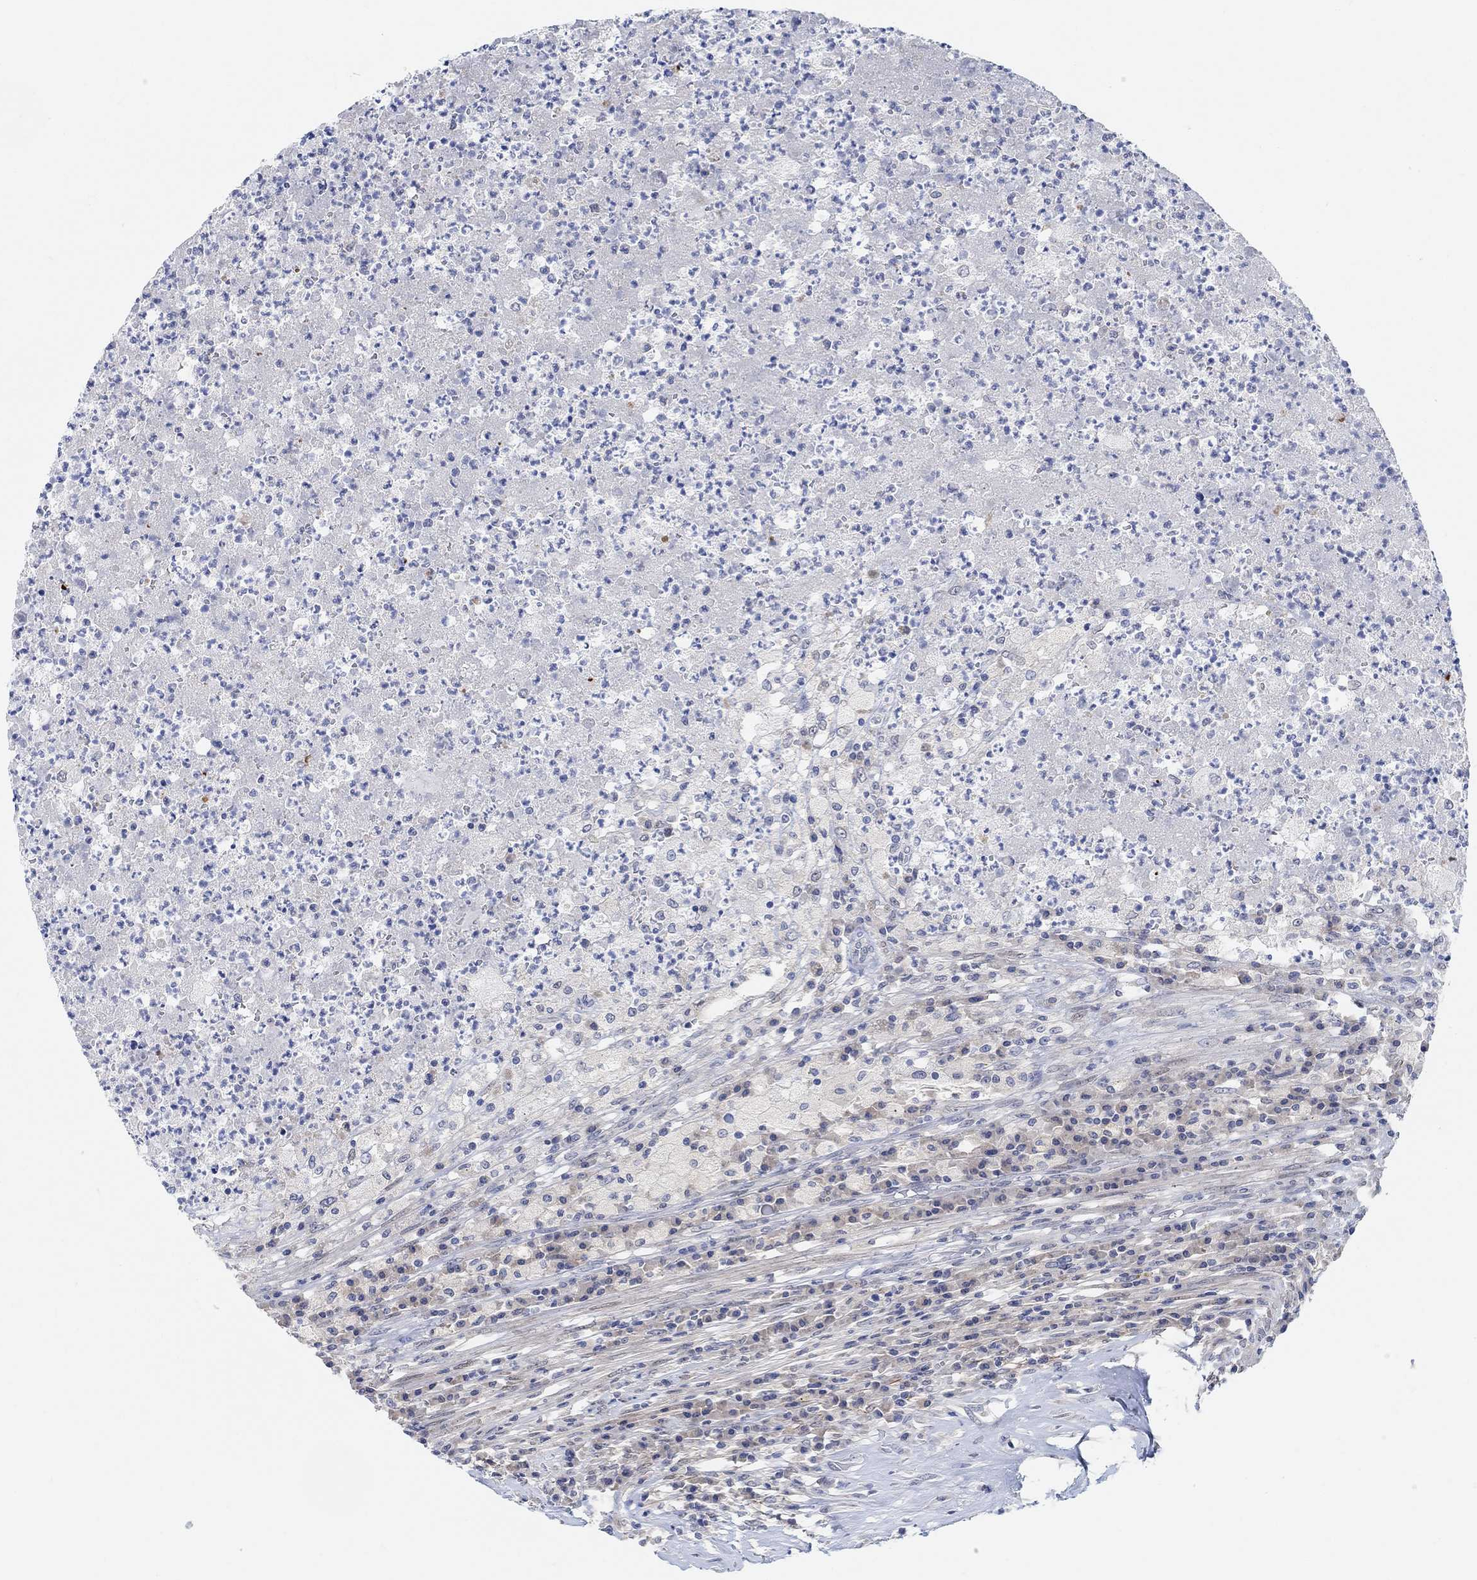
{"staining": {"intensity": "negative", "quantity": "none", "location": "none"}, "tissue": "testis cancer", "cell_type": "Tumor cells", "image_type": "cancer", "snomed": [{"axis": "morphology", "description": "Necrosis, NOS"}, {"axis": "morphology", "description": "Carcinoma, Embryonal, NOS"}, {"axis": "topography", "description": "Testis"}], "caption": "Immunohistochemical staining of embryonal carcinoma (testis) exhibits no significant expression in tumor cells.", "gene": "RIMS1", "patient": {"sex": "male", "age": 19}}